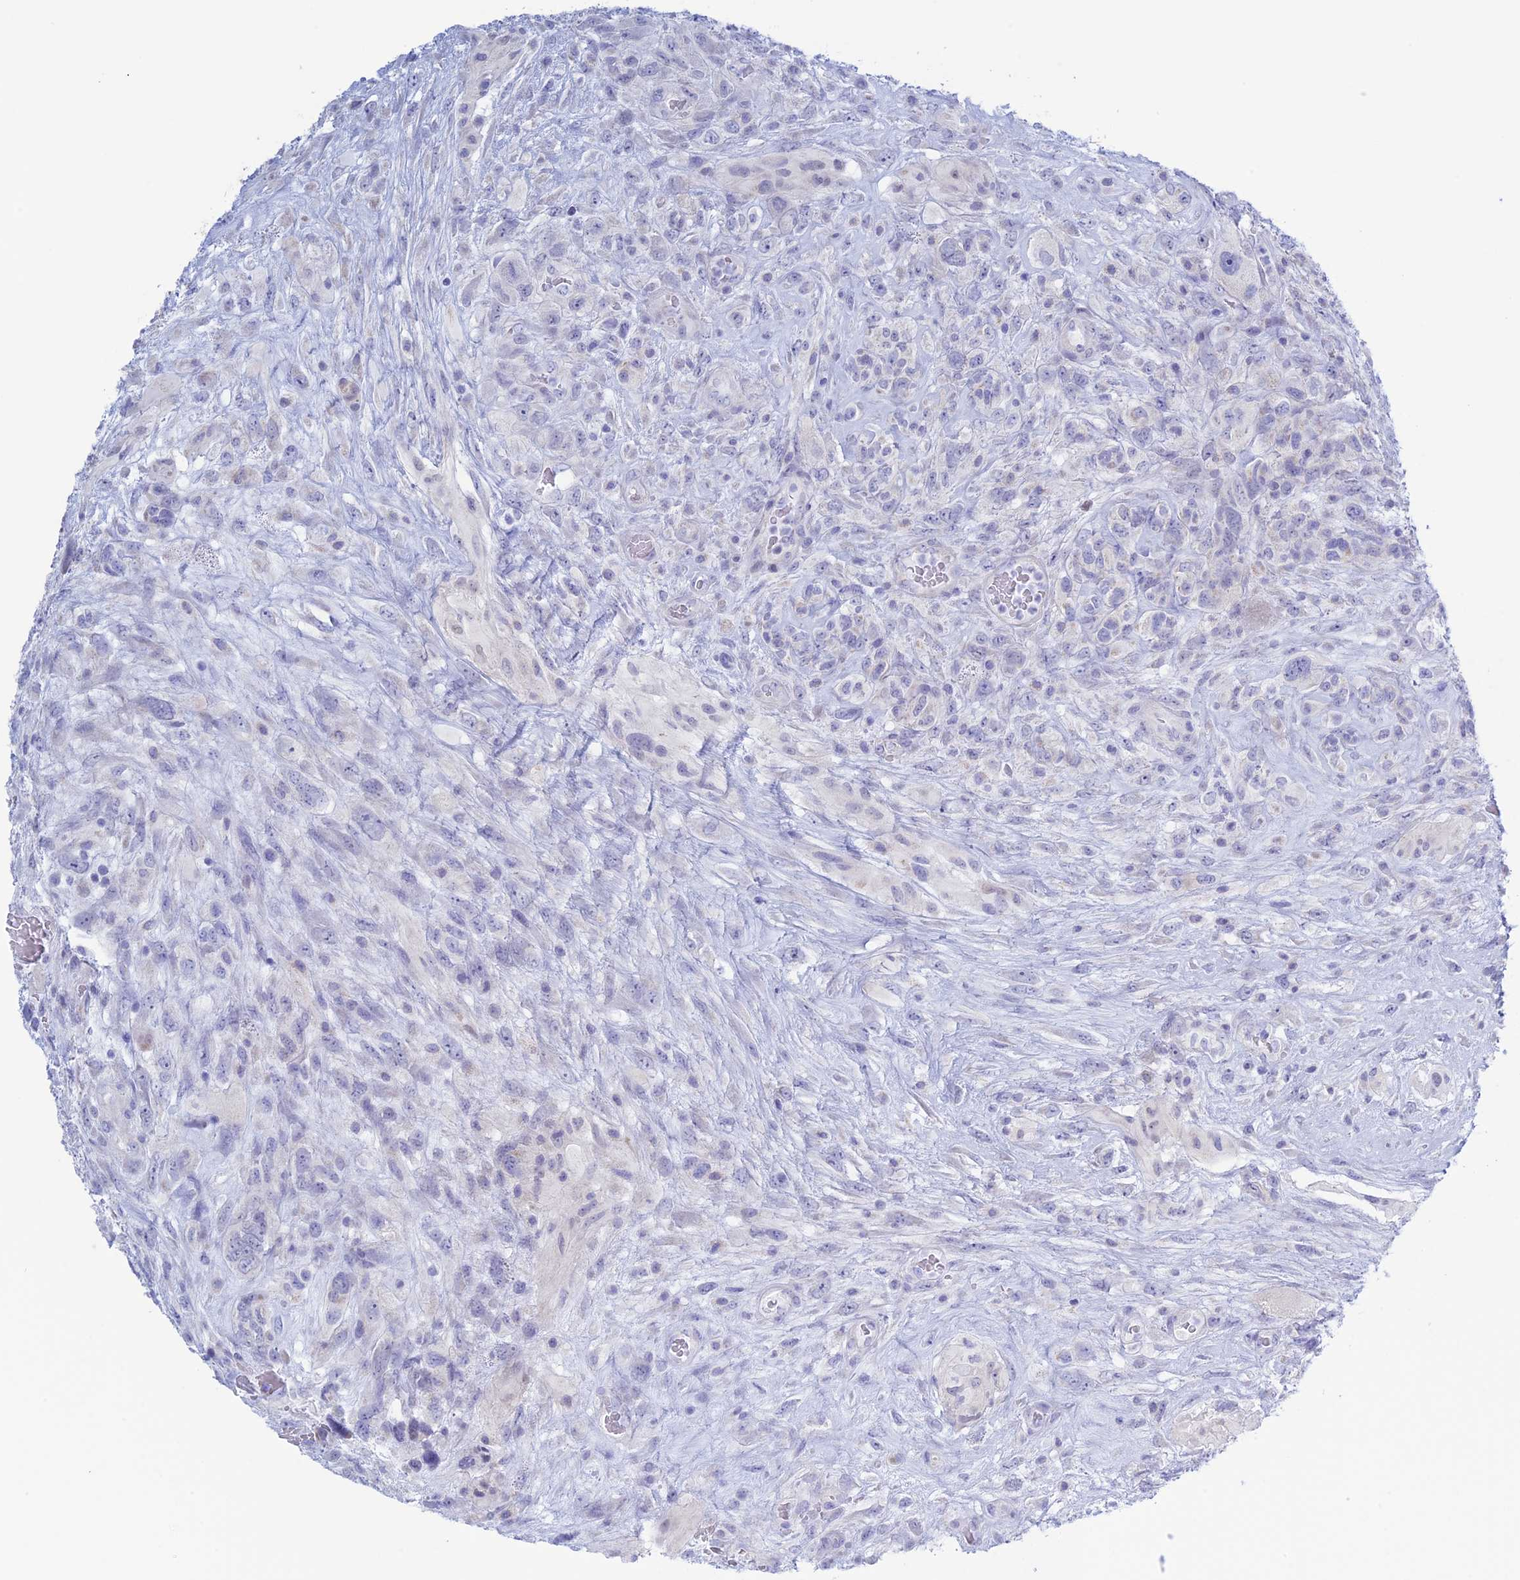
{"staining": {"intensity": "negative", "quantity": "none", "location": "none"}, "tissue": "glioma", "cell_type": "Tumor cells", "image_type": "cancer", "snomed": [{"axis": "morphology", "description": "Glioma, malignant, High grade"}, {"axis": "topography", "description": "Brain"}], "caption": "Glioma was stained to show a protein in brown. There is no significant expression in tumor cells.", "gene": "LHFPL2", "patient": {"sex": "male", "age": 61}}